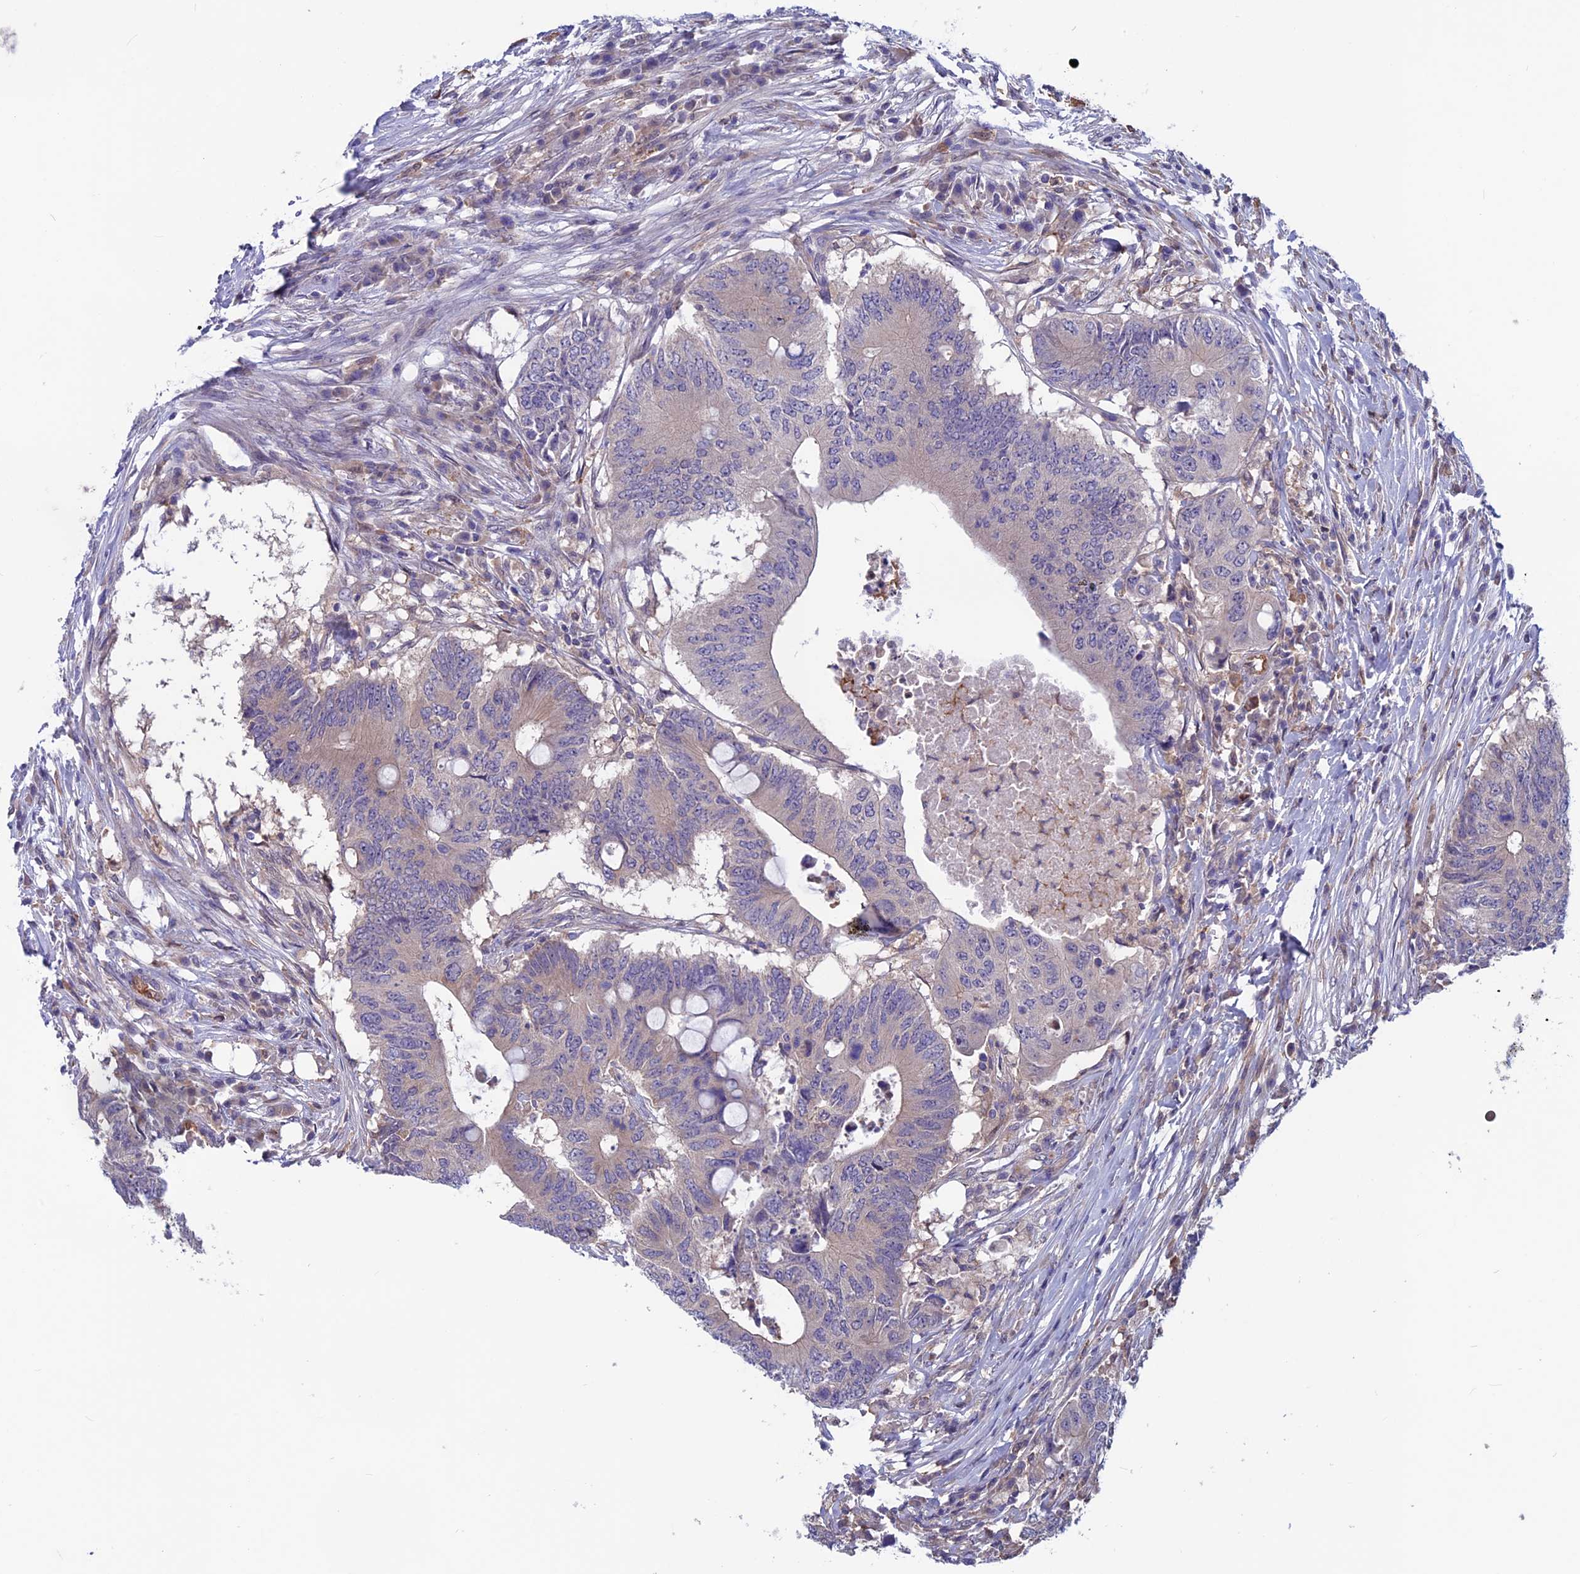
{"staining": {"intensity": "weak", "quantity": "<25%", "location": "cytoplasmic/membranous"}, "tissue": "colorectal cancer", "cell_type": "Tumor cells", "image_type": "cancer", "snomed": [{"axis": "morphology", "description": "Adenocarcinoma, NOS"}, {"axis": "topography", "description": "Colon"}], "caption": "Adenocarcinoma (colorectal) stained for a protein using immunohistochemistry exhibits no positivity tumor cells.", "gene": "MAST2", "patient": {"sex": "male", "age": 71}}